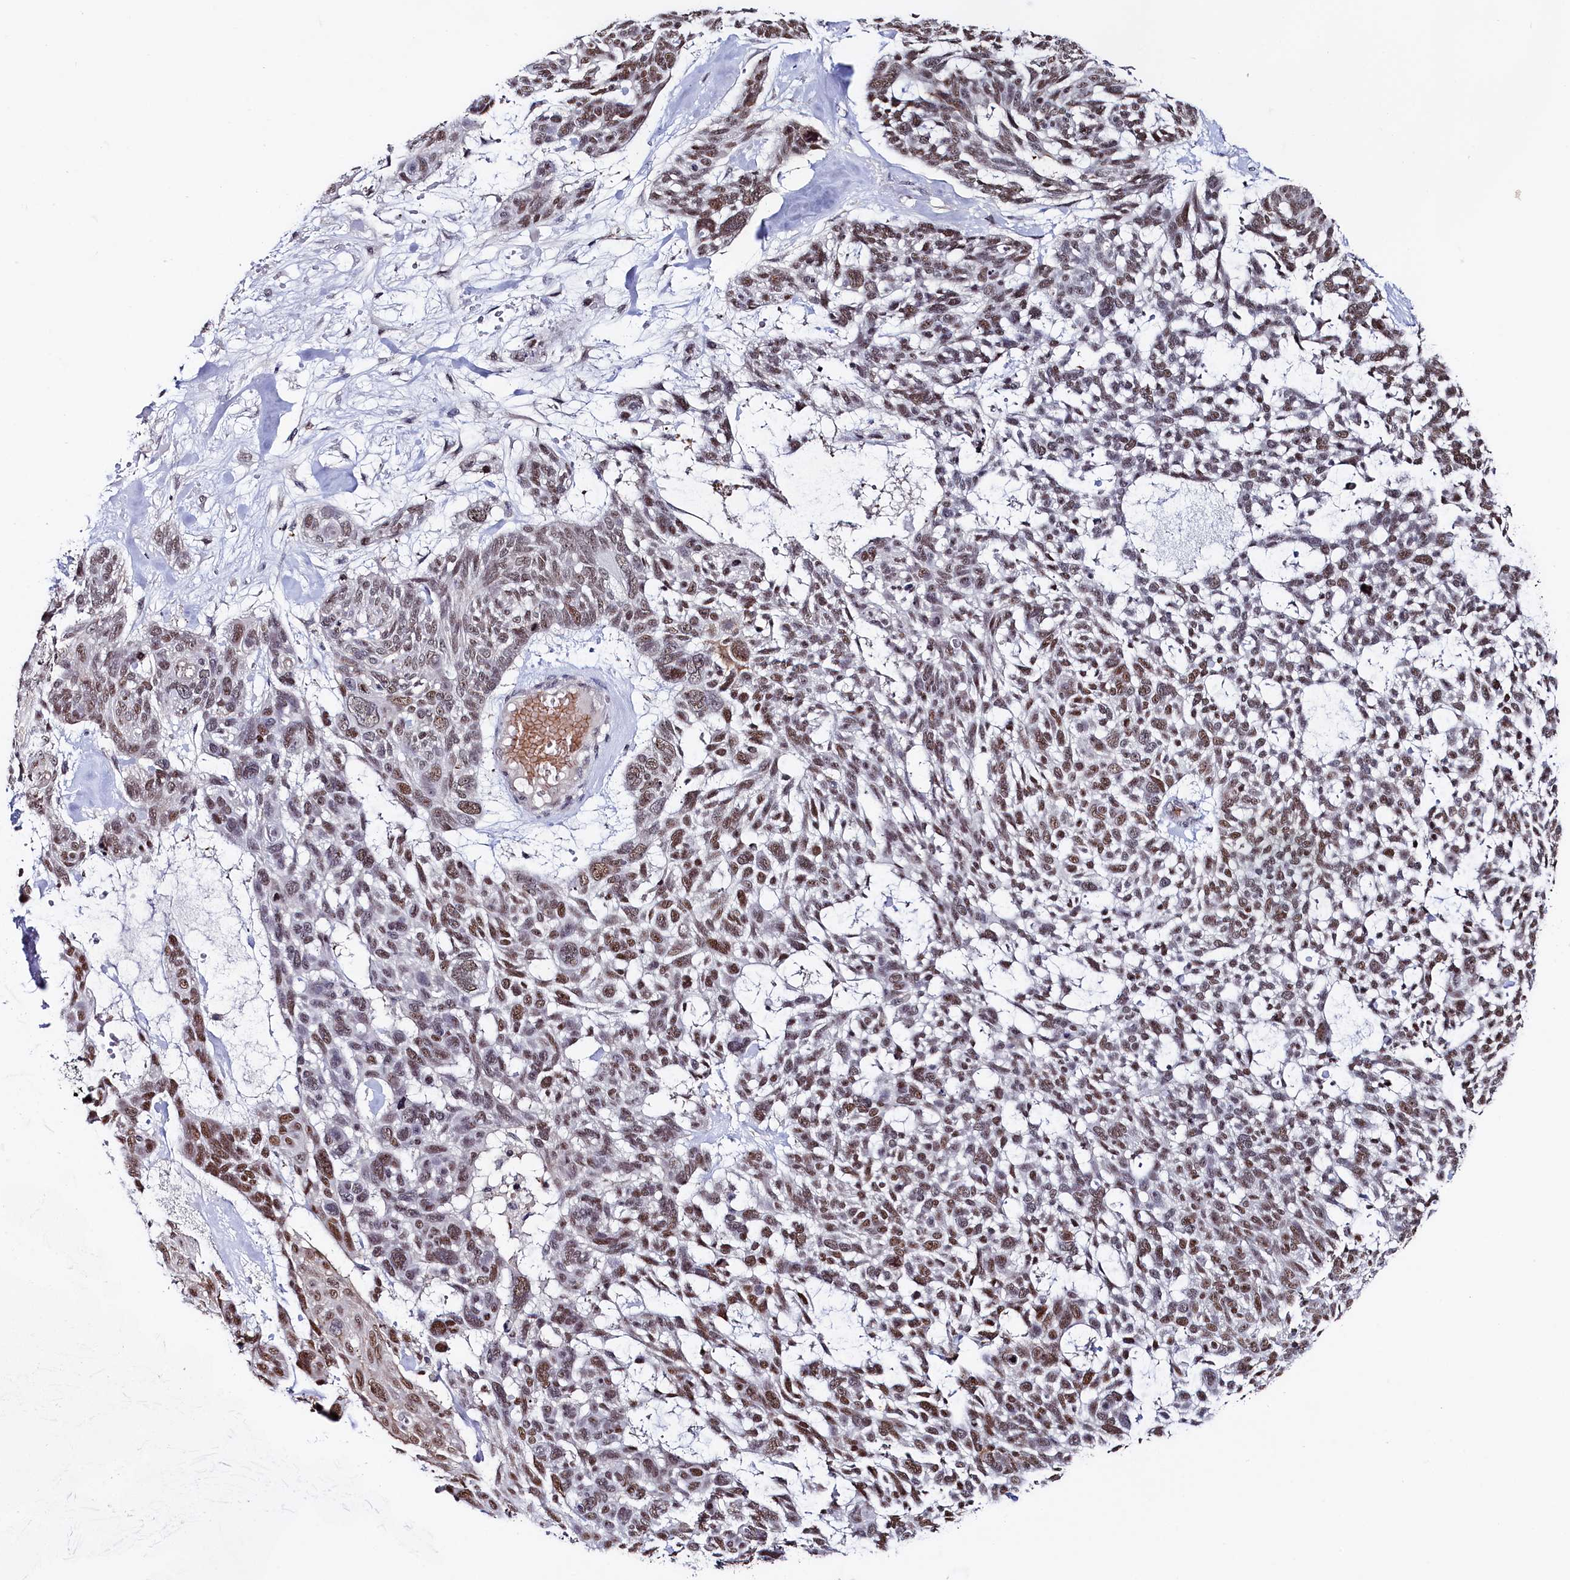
{"staining": {"intensity": "moderate", "quantity": ">75%", "location": "nuclear"}, "tissue": "skin cancer", "cell_type": "Tumor cells", "image_type": "cancer", "snomed": [{"axis": "morphology", "description": "Basal cell carcinoma"}, {"axis": "topography", "description": "Skin"}], "caption": "This is an image of immunohistochemistry staining of basal cell carcinoma (skin), which shows moderate positivity in the nuclear of tumor cells.", "gene": "TIGD4", "patient": {"sex": "male", "age": 88}}